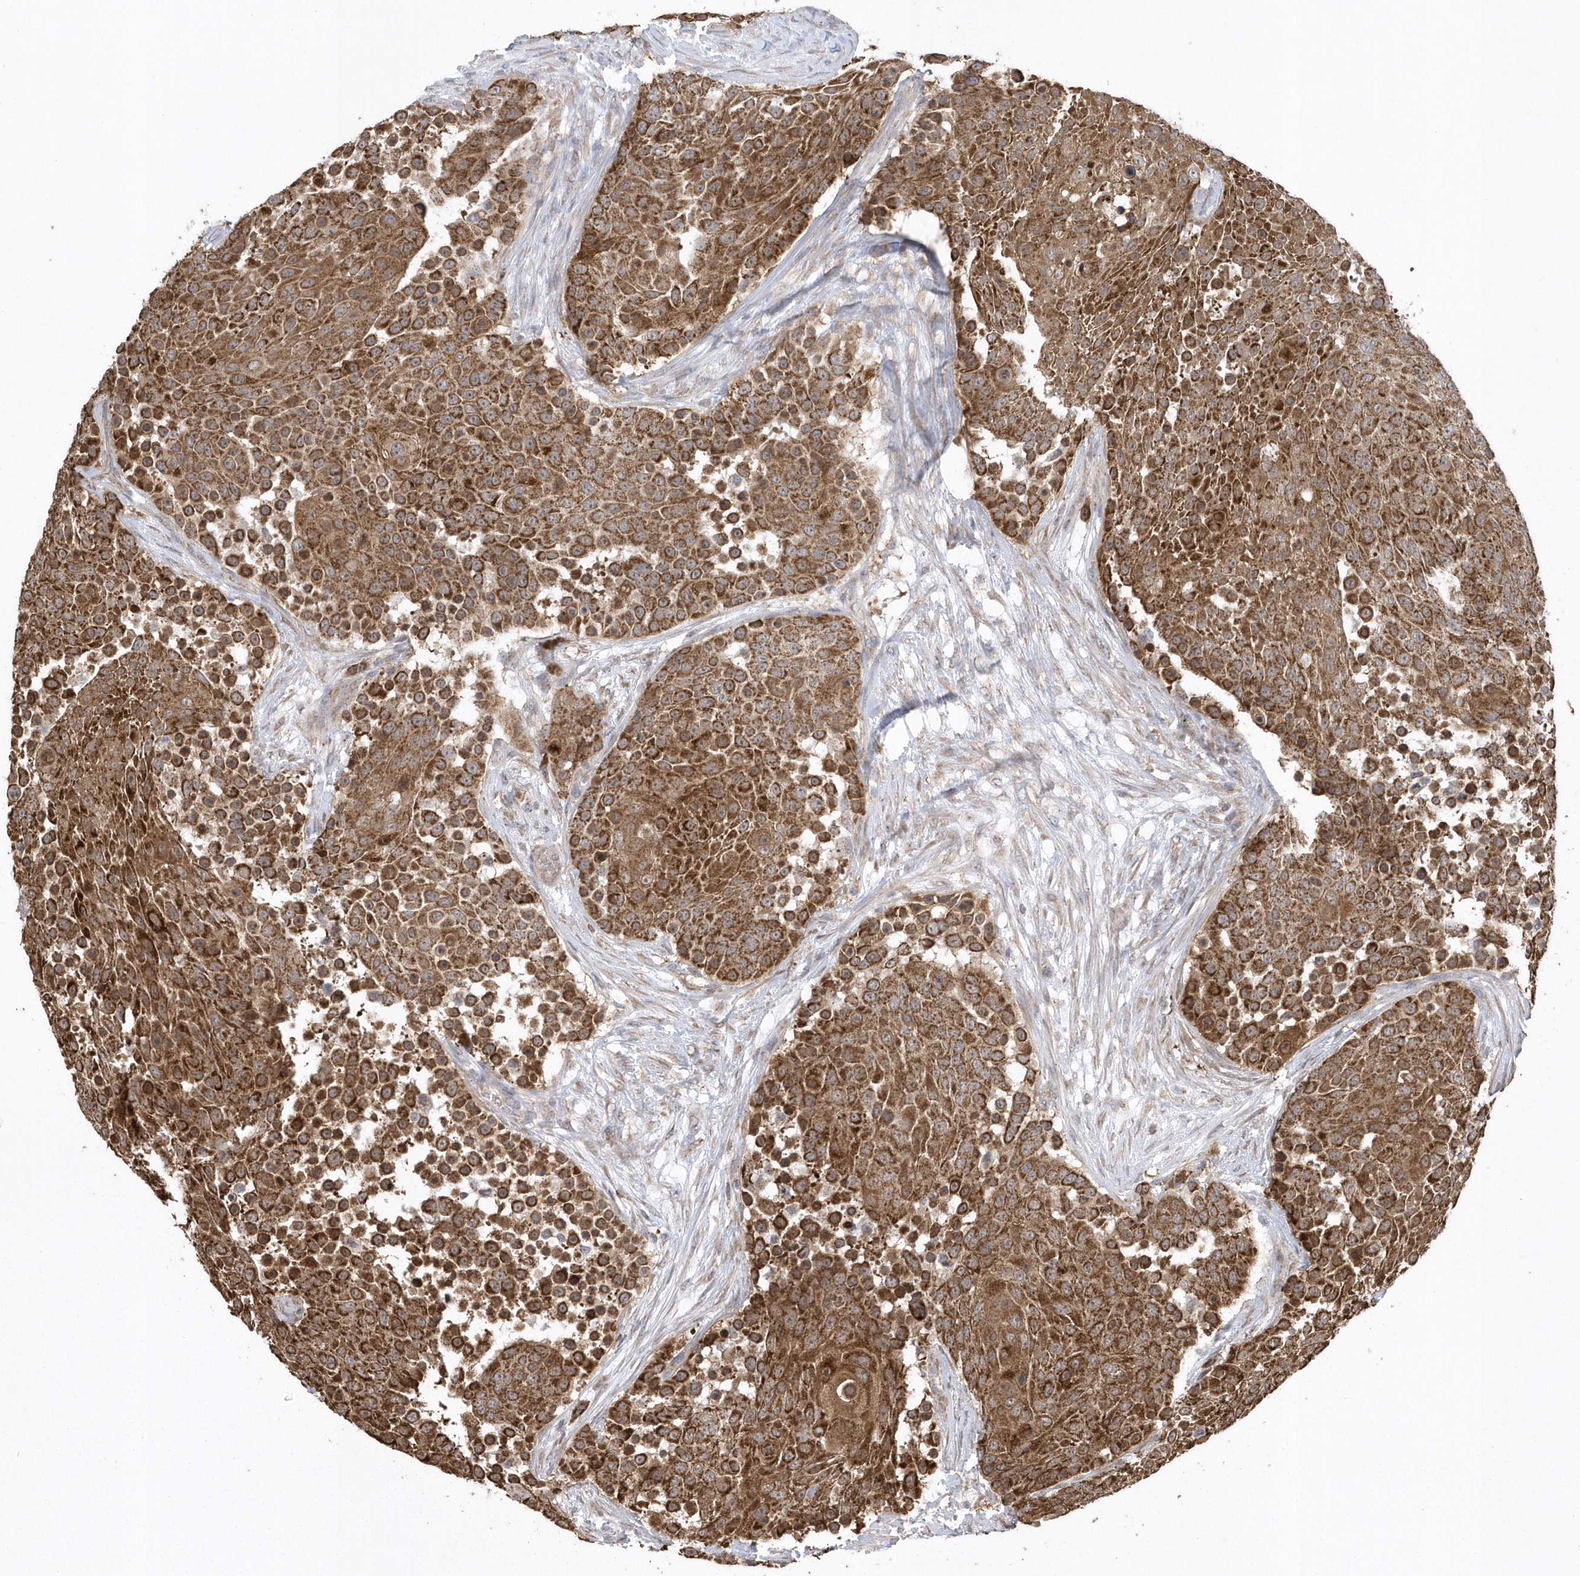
{"staining": {"intensity": "strong", "quantity": ">75%", "location": "cytoplasmic/membranous"}, "tissue": "urothelial cancer", "cell_type": "Tumor cells", "image_type": "cancer", "snomed": [{"axis": "morphology", "description": "Urothelial carcinoma, High grade"}, {"axis": "topography", "description": "Urinary bladder"}], "caption": "Human urothelial cancer stained with a protein marker displays strong staining in tumor cells.", "gene": "SLX9", "patient": {"sex": "female", "age": 63}}